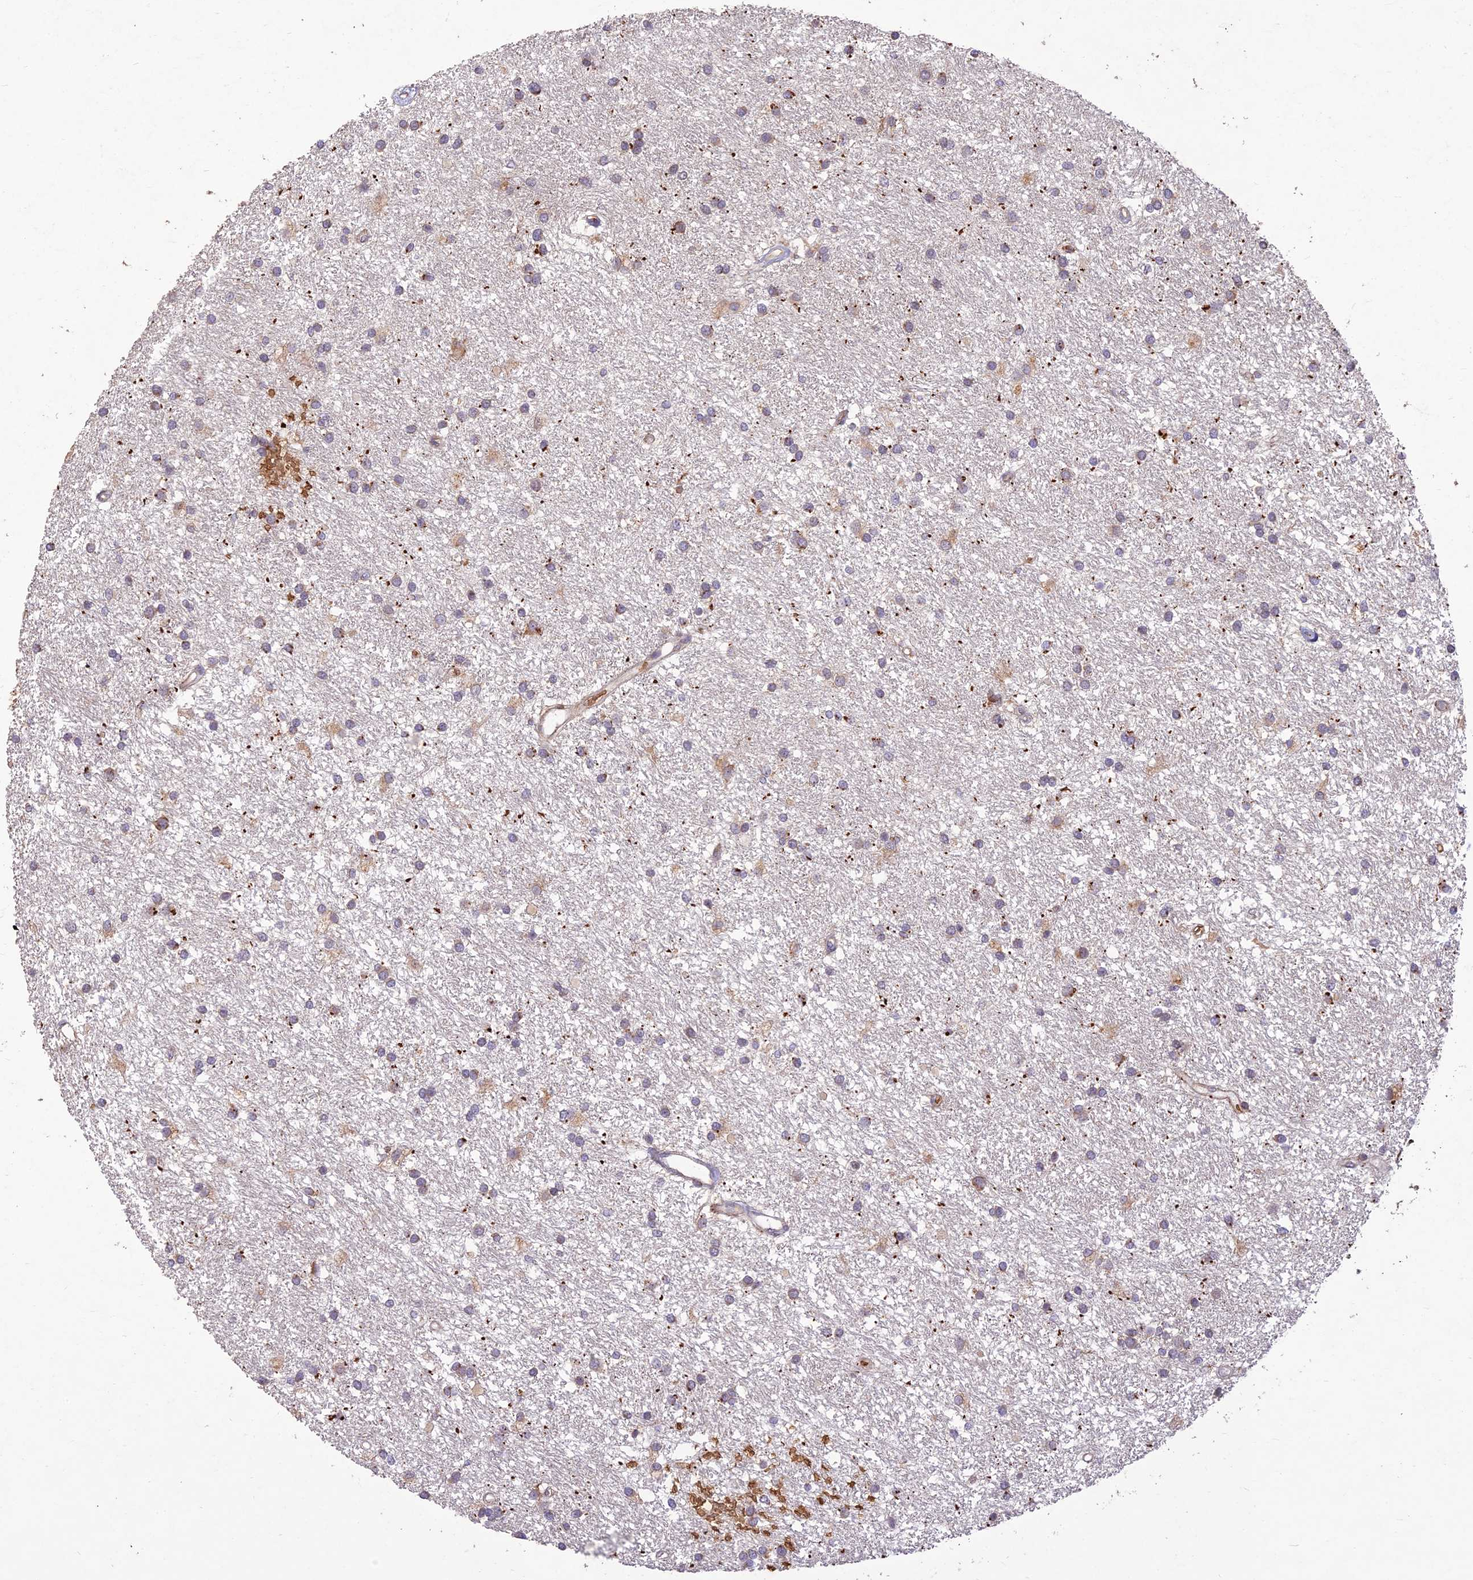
{"staining": {"intensity": "negative", "quantity": "none", "location": "none"}, "tissue": "glioma", "cell_type": "Tumor cells", "image_type": "cancer", "snomed": [{"axis": "morphology", "description": "Glioma, malignant, High grade"}, {"axis": "topography", "description": "Brain"}], "caption": "Tumor cells are negative for brown protein staining in malignant glioma (high-grade).", "gene": "PPP1R11", "patient": {"sex": "male", "age": 77}}